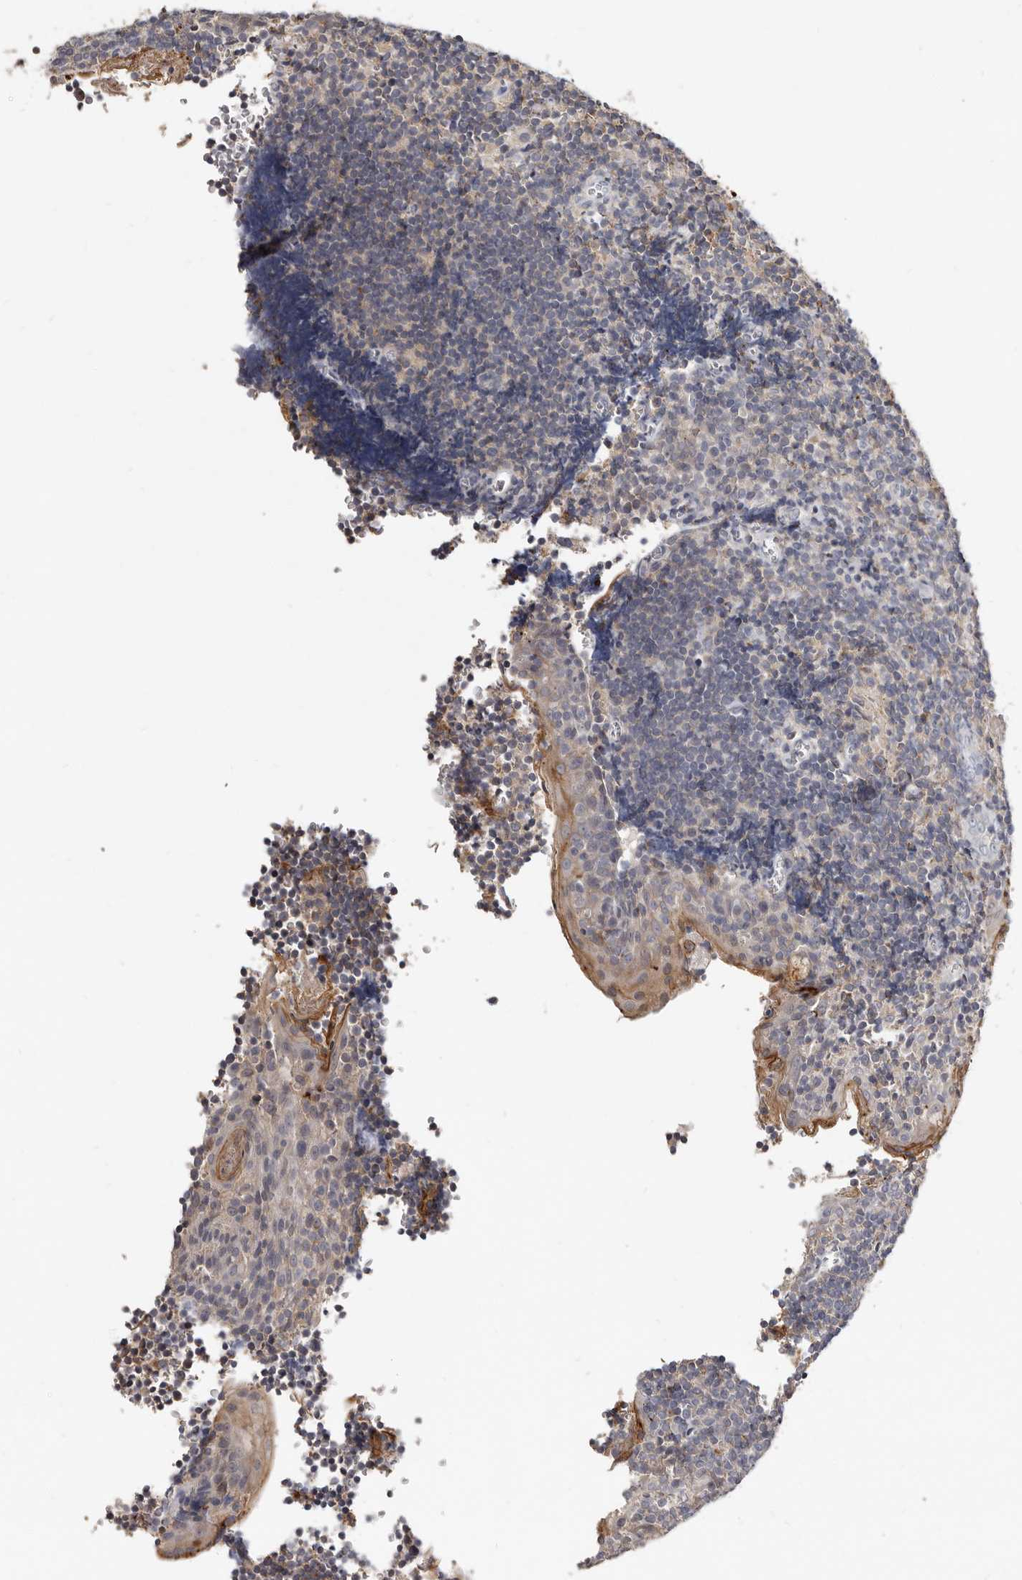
{"staining": {"intensity": "negative", "quantity": "none", "location": "none"}, "tissue": "tonsil", "cell_type": "Germinal center cells", "image_type": "normal", "snomed": [{"axis": "morphology", "description": "Normal tissue, NOS"}, {"axis": "topography", "description": "Tonsil"}], "caption": "Immunohistochemistry photomicrograph of unremarkable tonsil: tonsil stained with DAB (3,3'-diaminobenzidine) displays no significant protein expression in germinal center cells.", "gene": "KIF26B", "patient": {"sex": "male", "age": 27}}